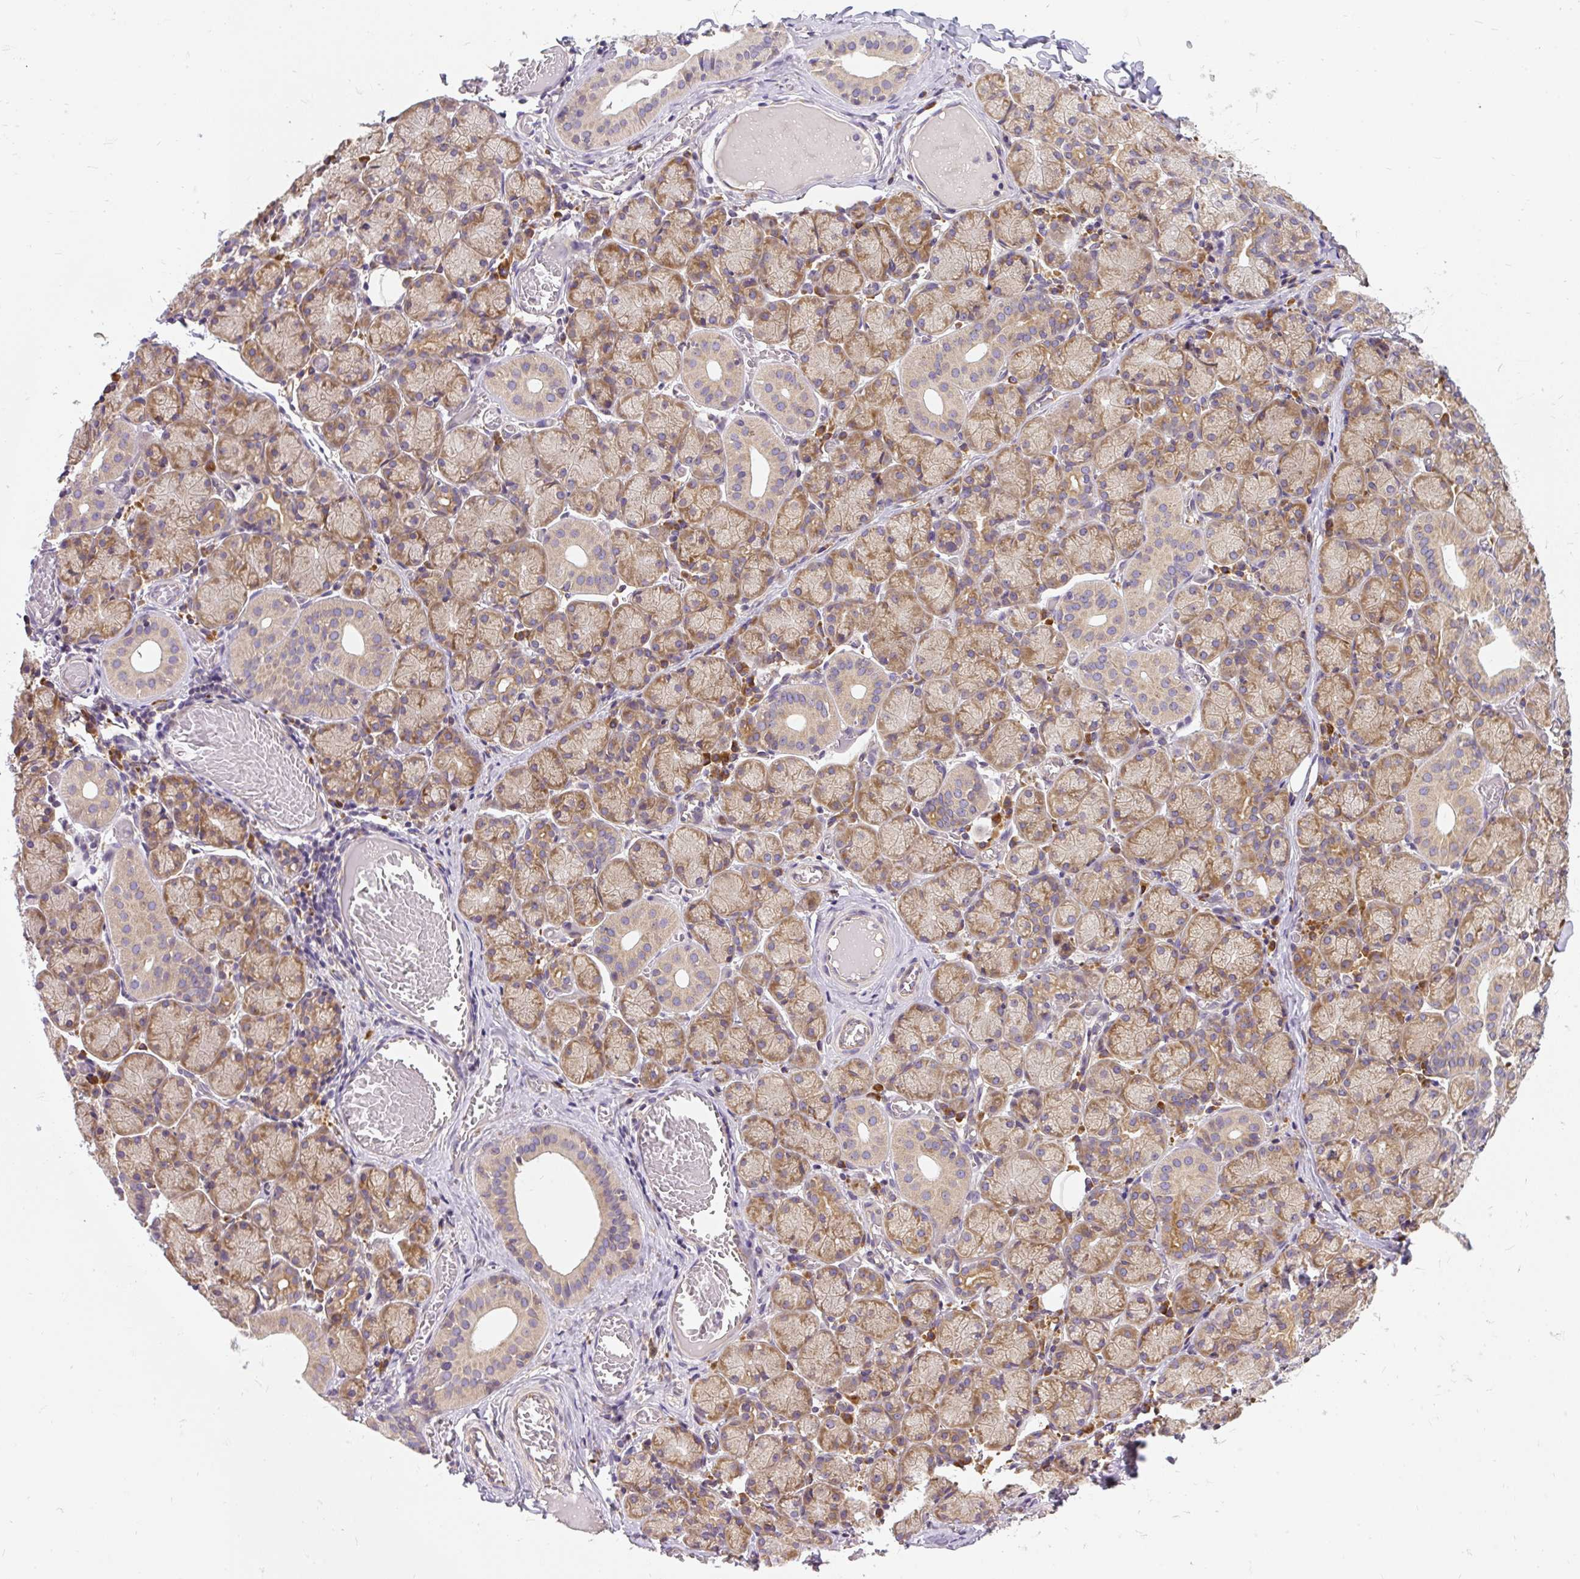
{"staining": {"intensity": "moderate", "quantity": ">75%", "location": "cytoplasmic/membranous"}, "tissue": "salivary gland", "cell_type": "Glandular cells", "image_type": "normal", "snomed": [{"axis": "morphology", "description": "Normal tissue, NOS"}, {"axis": "topography", "description": "Salivary gland"}], "caption": "The histopathology image demonstrates immunohistochemical staining of benign salivary gland. There is moderate cytoplasmic/membranous expression is seen in about >75% of glandular cells. The protein is shown in brown color, while the nuclei are stained blue.", "gene": "CYP20A1", "patient": {"sex": "female", "age": 24}}